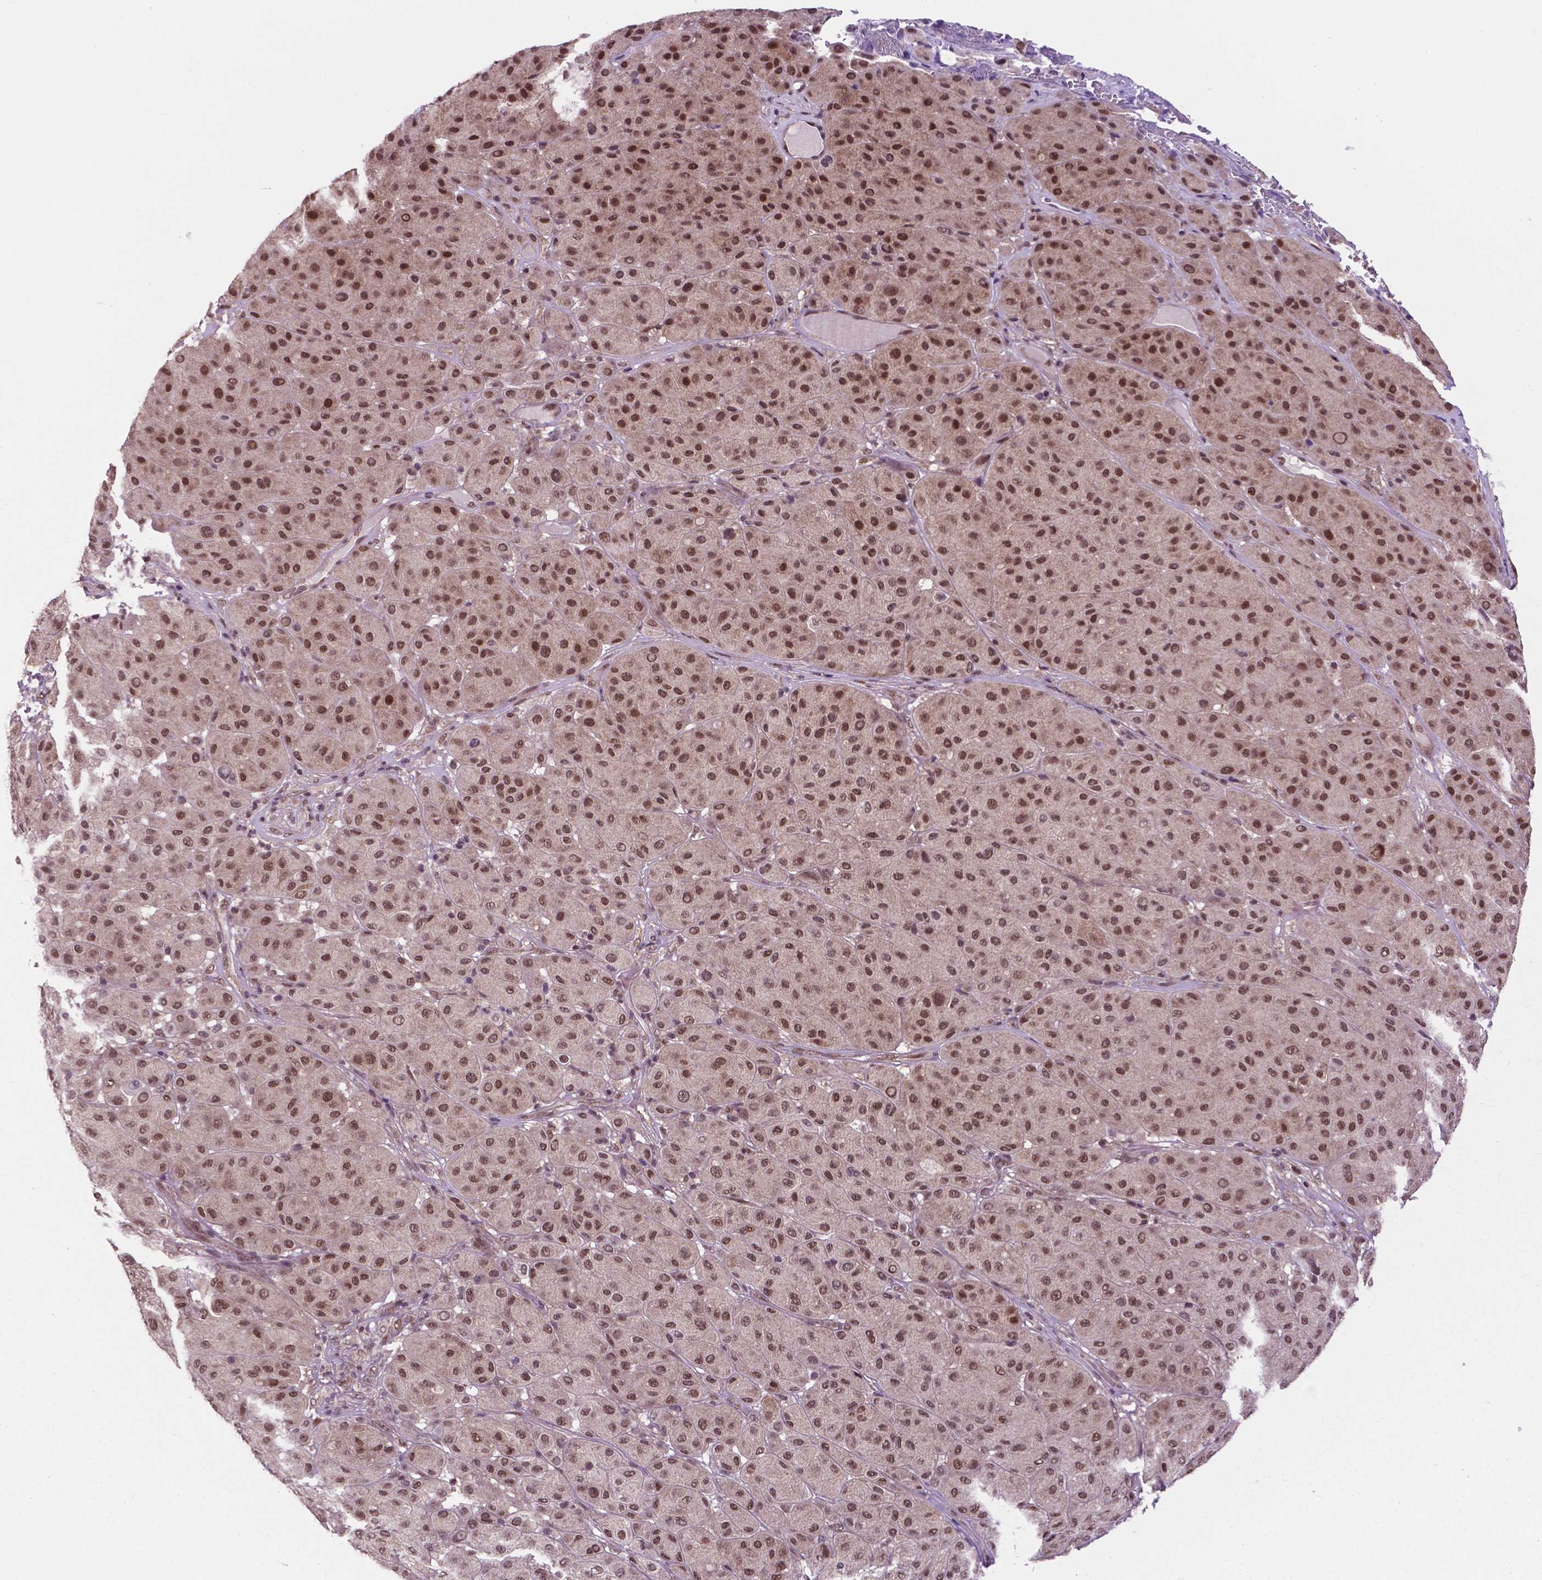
{"staining": {"intensity": "moderate", "quantity": ">75%", "location": "nuclear"}, "tissue": "melanoma", "cell_type": "Tumor cells", "image_type": "cancer", "snomed": [{"axis": "morphology", "description": "Malignant melanoma, Metastatic site"}, {"axis": "topography", "description": "Smooth muscle"}], "caption": "Moderate nuclear positivity for a protein is present in approximately >75% of tumor cells of melanoma using IHC.", "gene": "FAF1", "patient": {"sex": "male", "age": 41}}